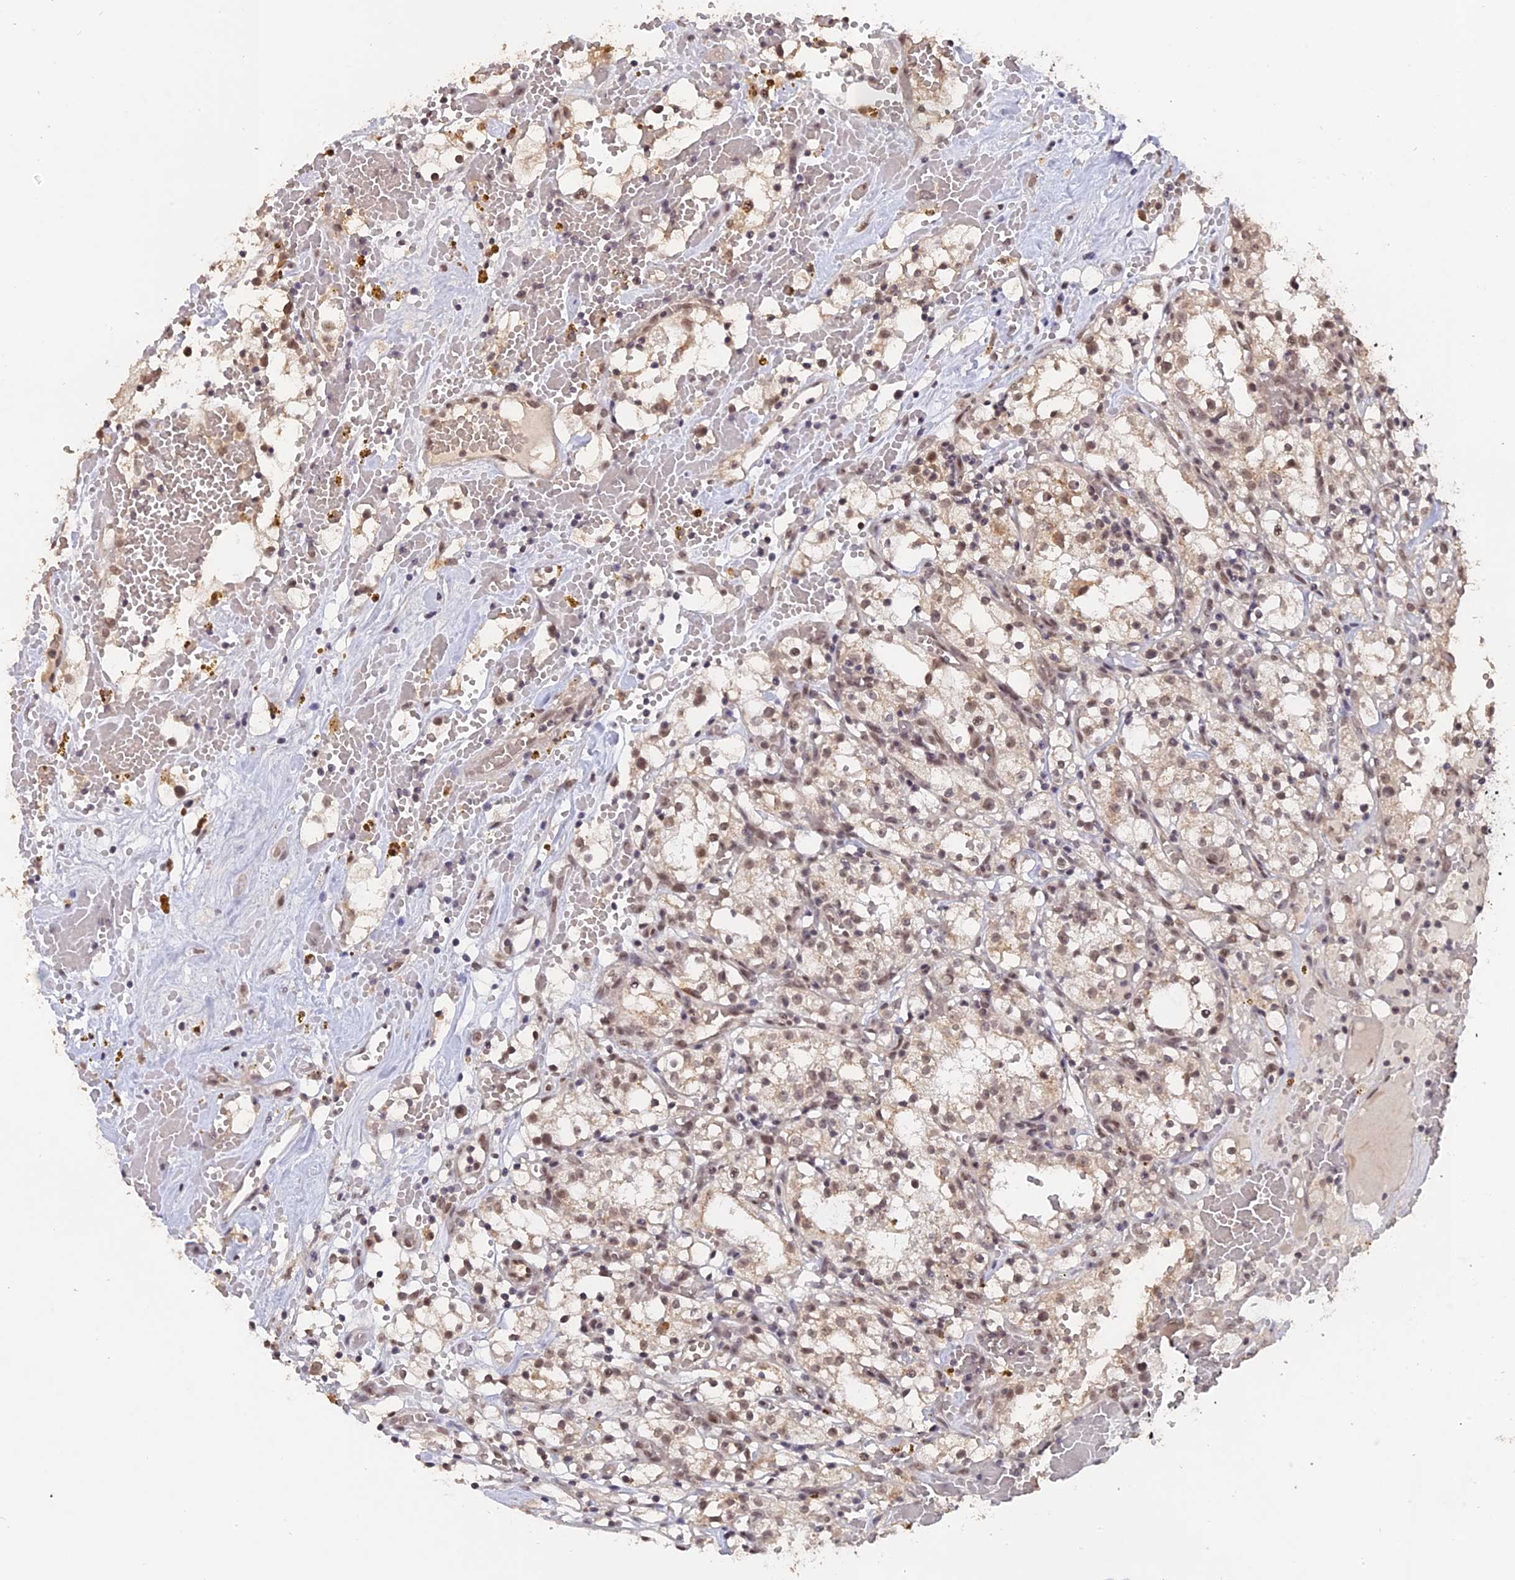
{"staining": {"intensity": "weak", "quantity": "25%-75%", "location": "nuclear"}, "tissue": "renal cancer", "cell_type": "Tumor cells", "image_type": "cancer", "snomed": [{"axis": "morphology", "description": "Adenocarcinoma, NOS"}, {"axis": "topography", "description": "Kidney"}], "caption": "This micrograph exhibits renal cancer (adenocarcinoma) stained with immunohistochemistry to label a protein in brown. The nuclear of tumor cells show weak positivity for the protein. Nuclei are counter-stained blue.", "gene": "NR1H3", "patient": {"sex": "male", "age": 56}}